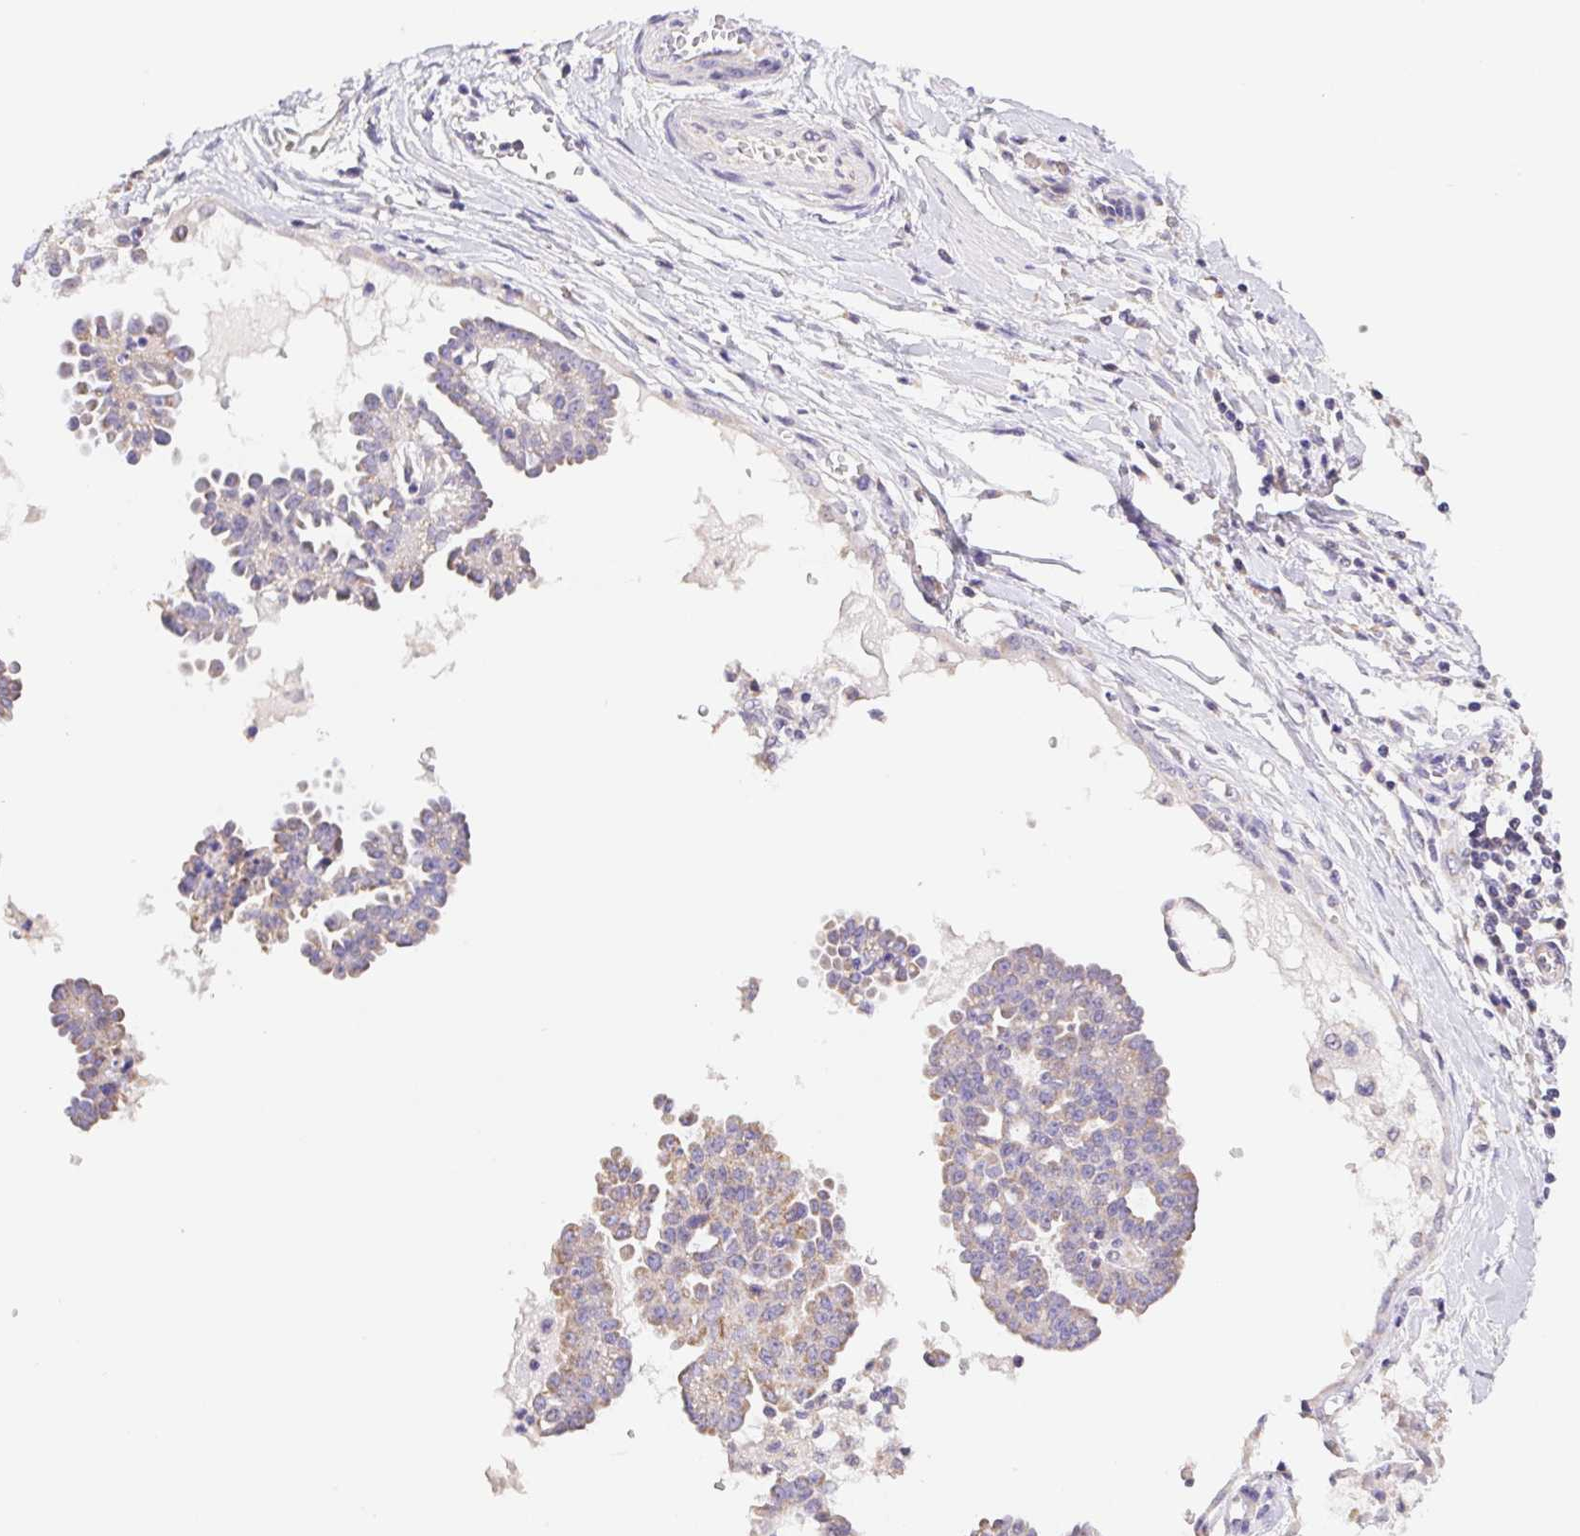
{"staining": {"intensity": "weak", "quantity": "25%-75%", "location": "cytoplasmic/membranous"}, "tissue": "ovarian cancer", "cell_type": "Tumor cells", "image_type": "cancer", "snomed": [{"axis": "morphology", "description": "Cystadenocarcinoma, serous, NOS"}, {"axis": "topography", "description": "Ovary"}], "caption": "A high-resolution histopathology image shows immunohistochemistry staining of ovarian cancer, which displays weak cytoplasmic/membranous expression in approximately 25%-75% of tumor cells. Nuclei are stained in blue.", "gene": "FKBP6", "patient": {"sex": "female", "age": 71}}